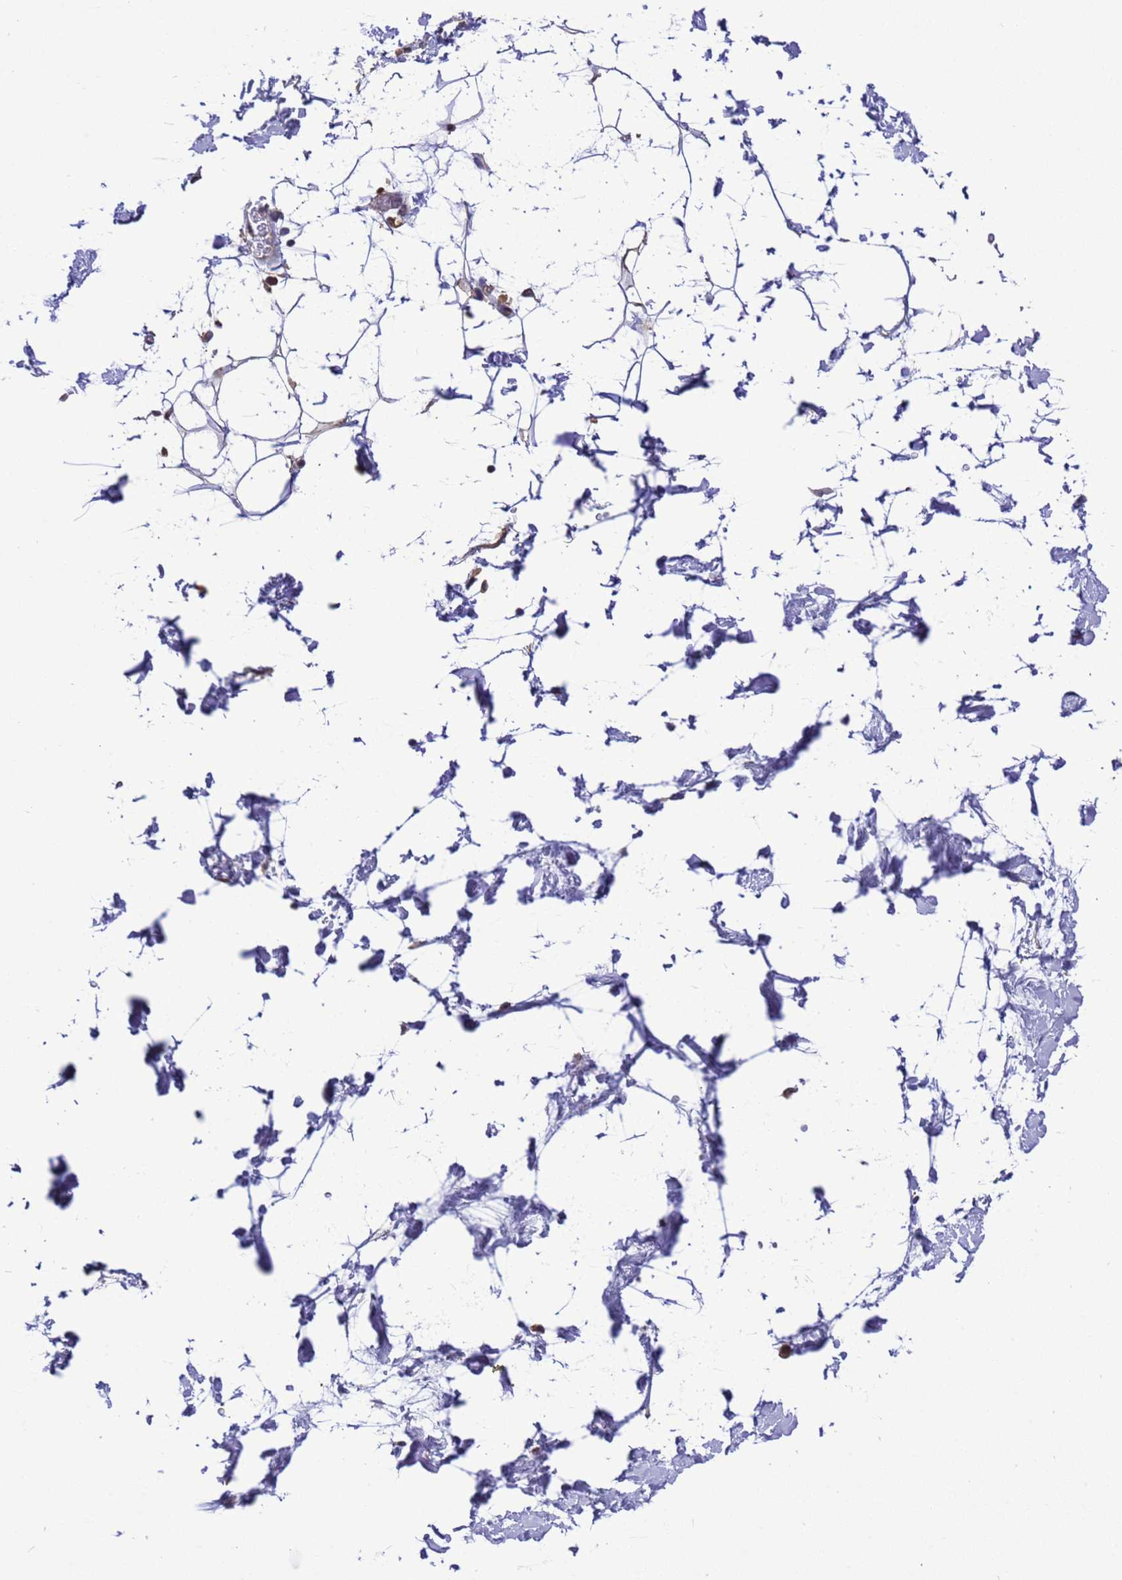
{"staining": {"intensity": "negative", "quantity": "none", "location": "none"}, "tissue": "adipose tissue", "cell_type": "Adipocytes", "image_type": "normal", "snomed": [{"axis": "morphology", "description": "Normal tissue, NOS"}, {"axis": "topography", "description": "Soft tissue"}], "caption": "Adipocytes are negative for protein expression in normal human adipose tissue. (DAB (3,3'-diaminobenzidine) immunohistochemistry with hematoxylin counter stain).", "gene": "ZFP69B", "patient": {"sex": "male", "age": 72}}